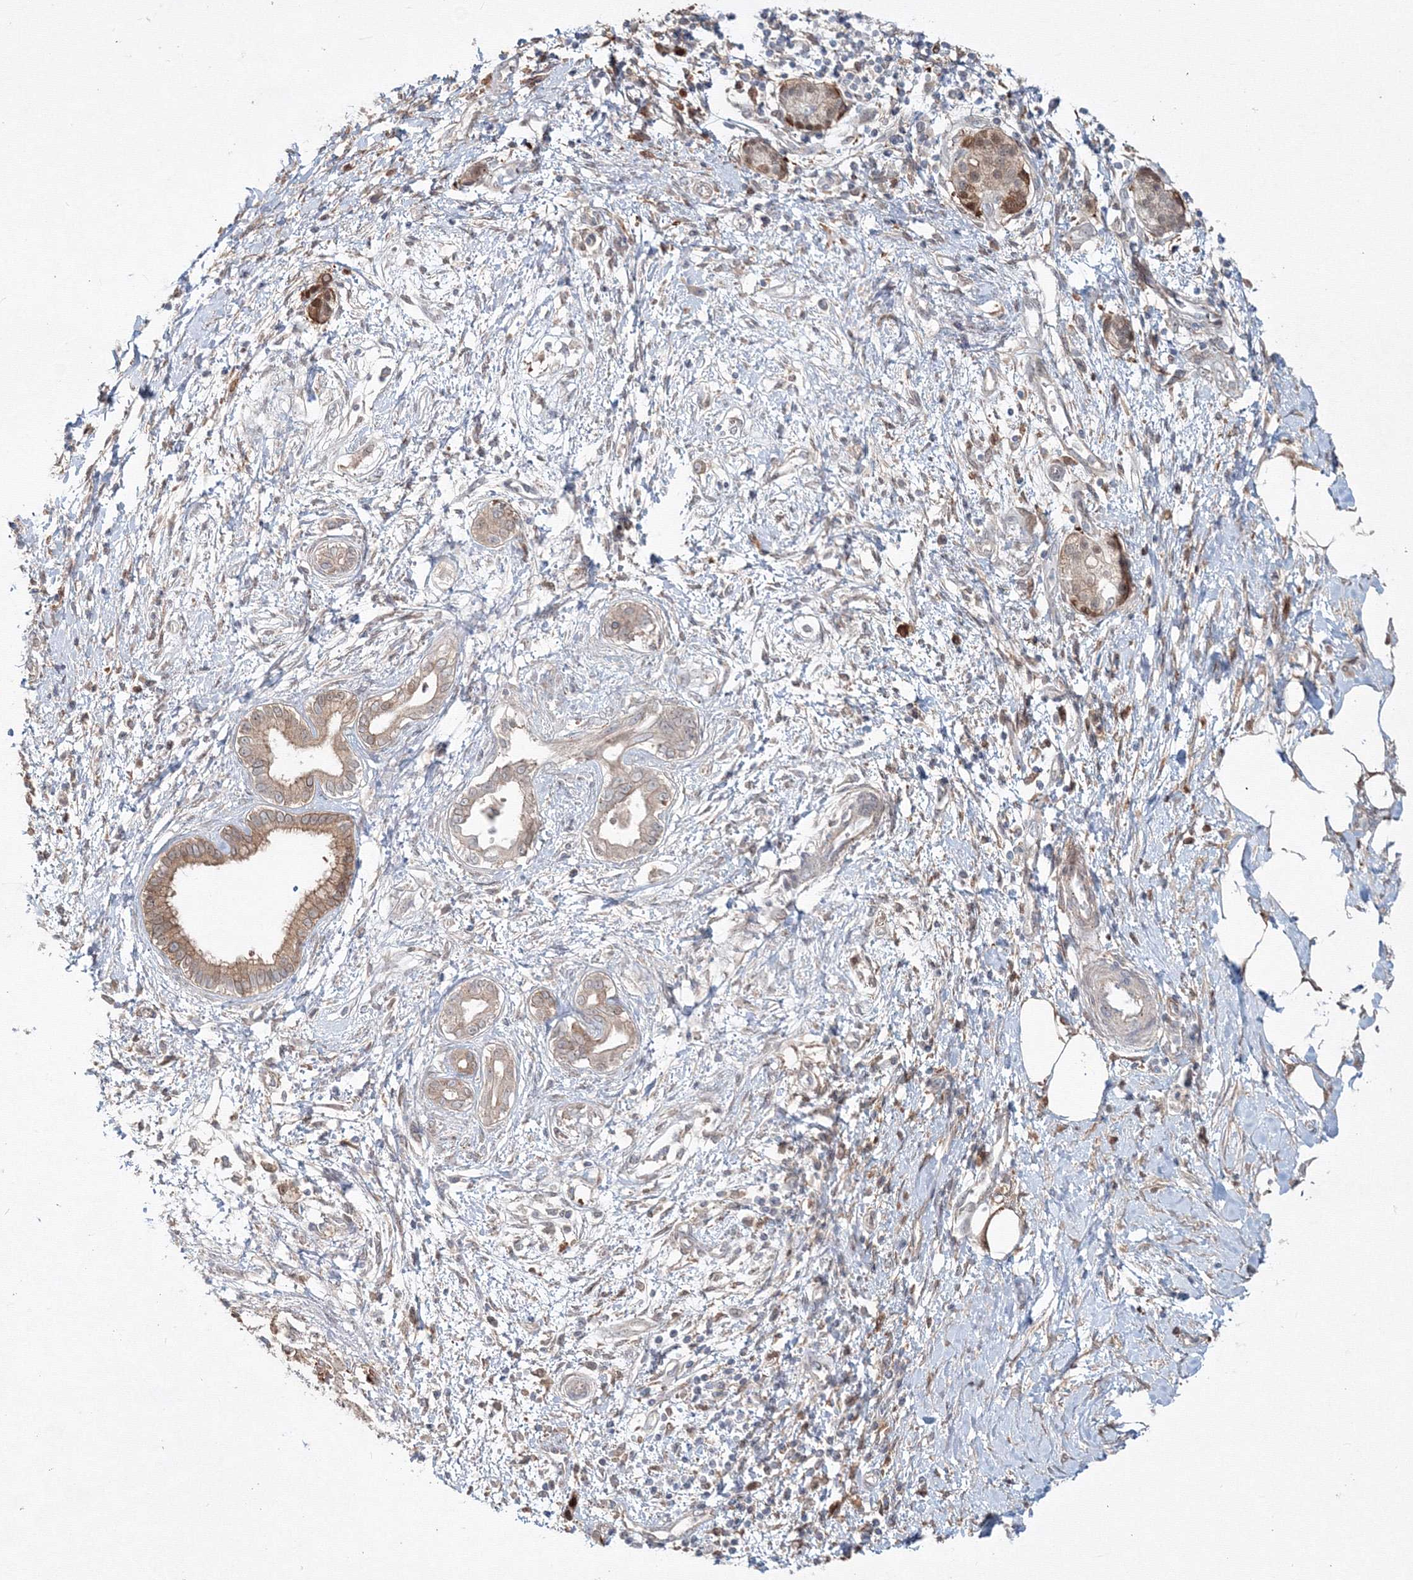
{"staining": {"intensity": "moderate", "quantity": ">75%", "location": "cytoplasmic/membranous,nuclear"}, "tissue": "pancreatic cancer", "cell_type": "Tumor cells", "image_type": "cancer", "snomed": [{"axis": "morphology", "description": "Adenocarcinoma, NOS"}, {"axis": "topography", "description": "Pancreas"}], "caption": "IHC of human adenocarcinoma (pancreatic) shows medium levels of moderate cytoplasmic/membranous and nuclear staining in approximately >75% of tumor cells. (brown staining indicates protein expression, while blue staining denotes nuclei).", "gene": "MKRN2", "patient": {"sex": "male", "age": 58}}